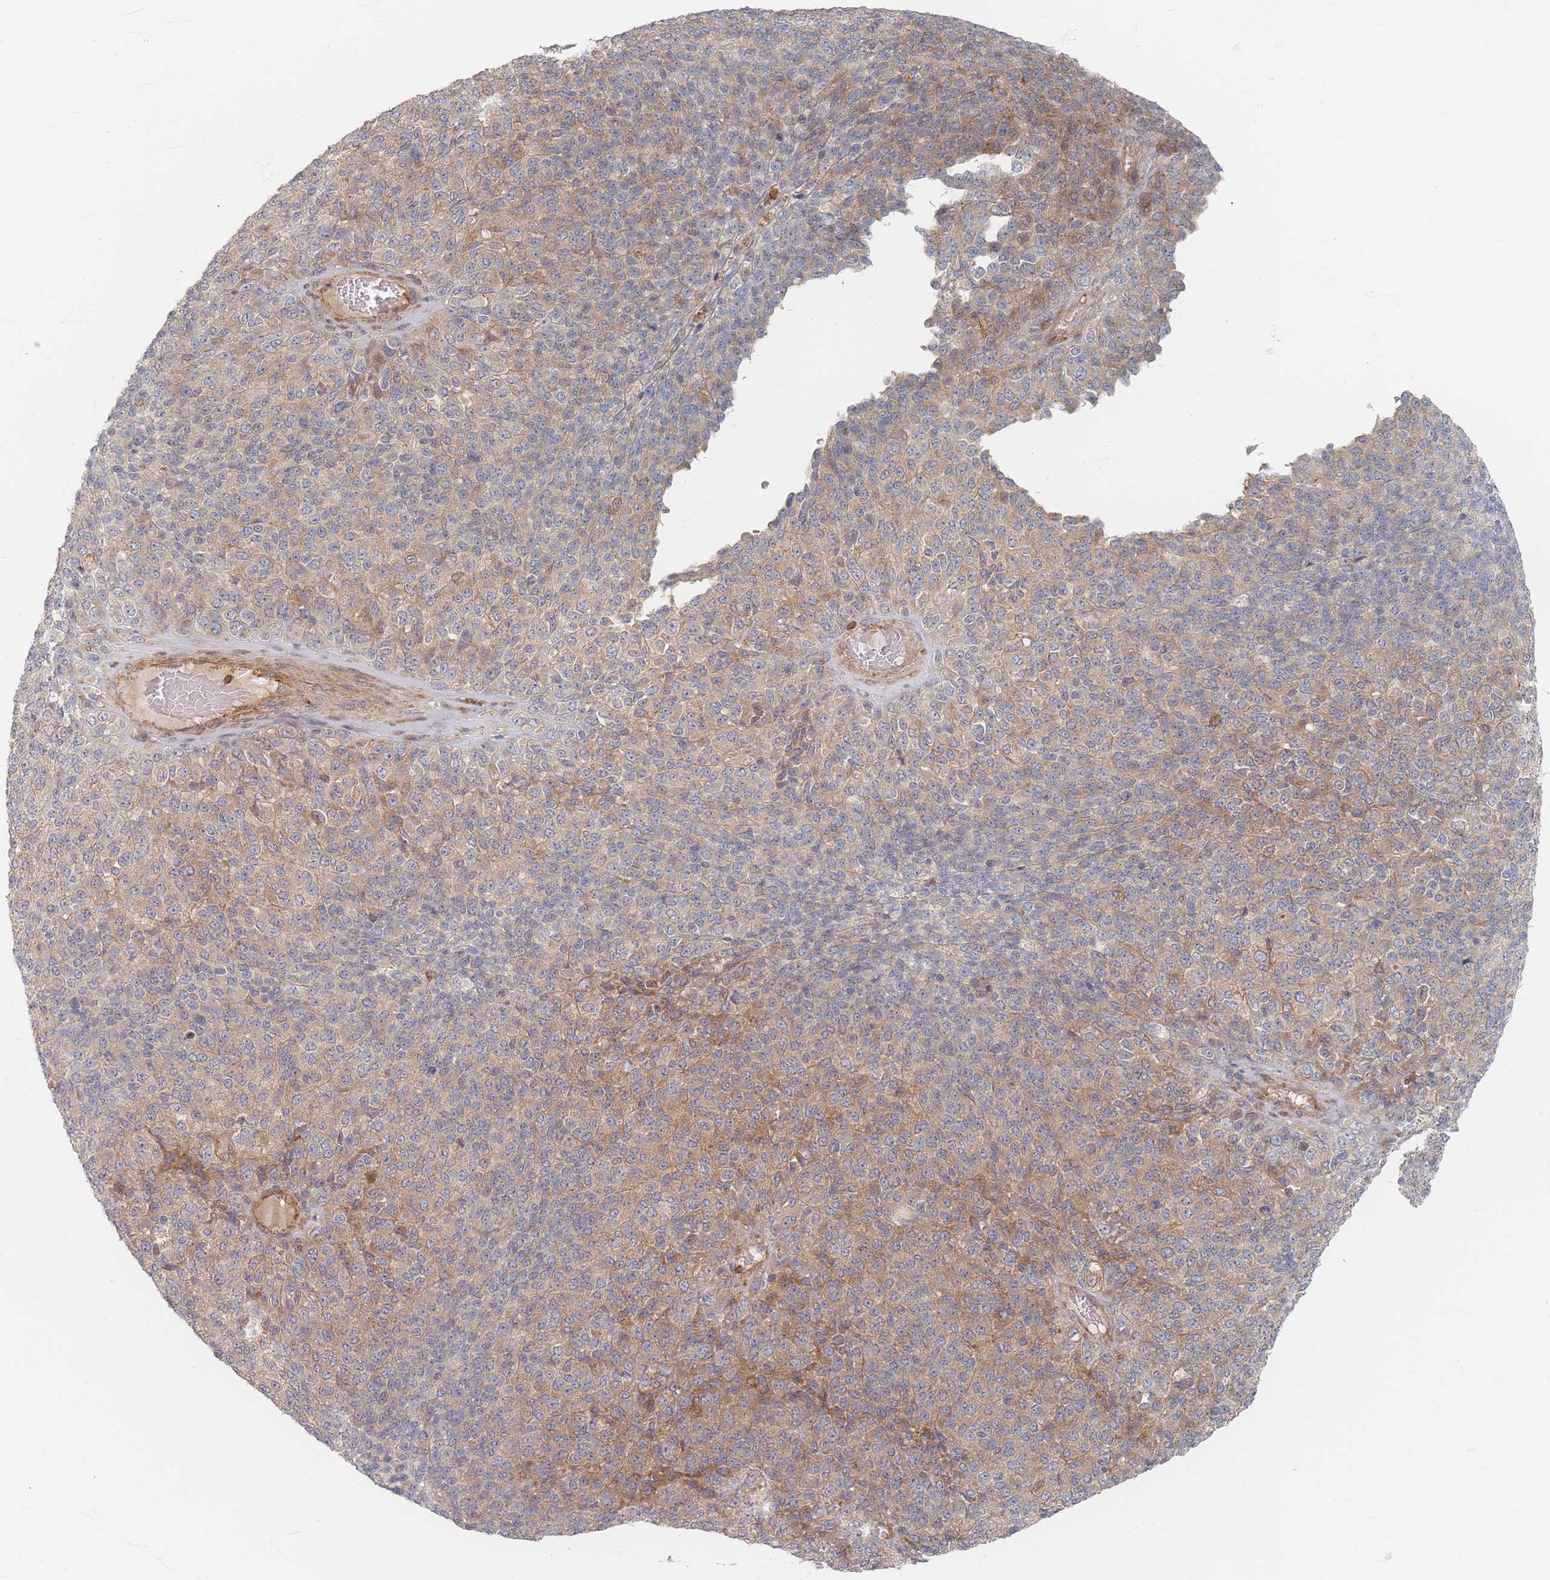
{"staining": {"intensity": "moderate", "quantity": "<25%", "location": "cytoplasmic/membranous"}, "tissue": "melanoma", "cell_type": "Tumor cells", "image_type": "cancer", "snomed": [{"axis": "morphology", "description": "Malignant melanoma, Metastatic site"}, {"axis": "topography", "description": "Brain"}], "caption": "High-power microscopy captured an IHC photomicrograph of malignant melanoma (metastatic site), revealing moderate cytoplasmic/membranous staining in approximately <25% of tumor cells.", "gene": "ZNF852", "patient": {"sex": "female", "age": 56}}